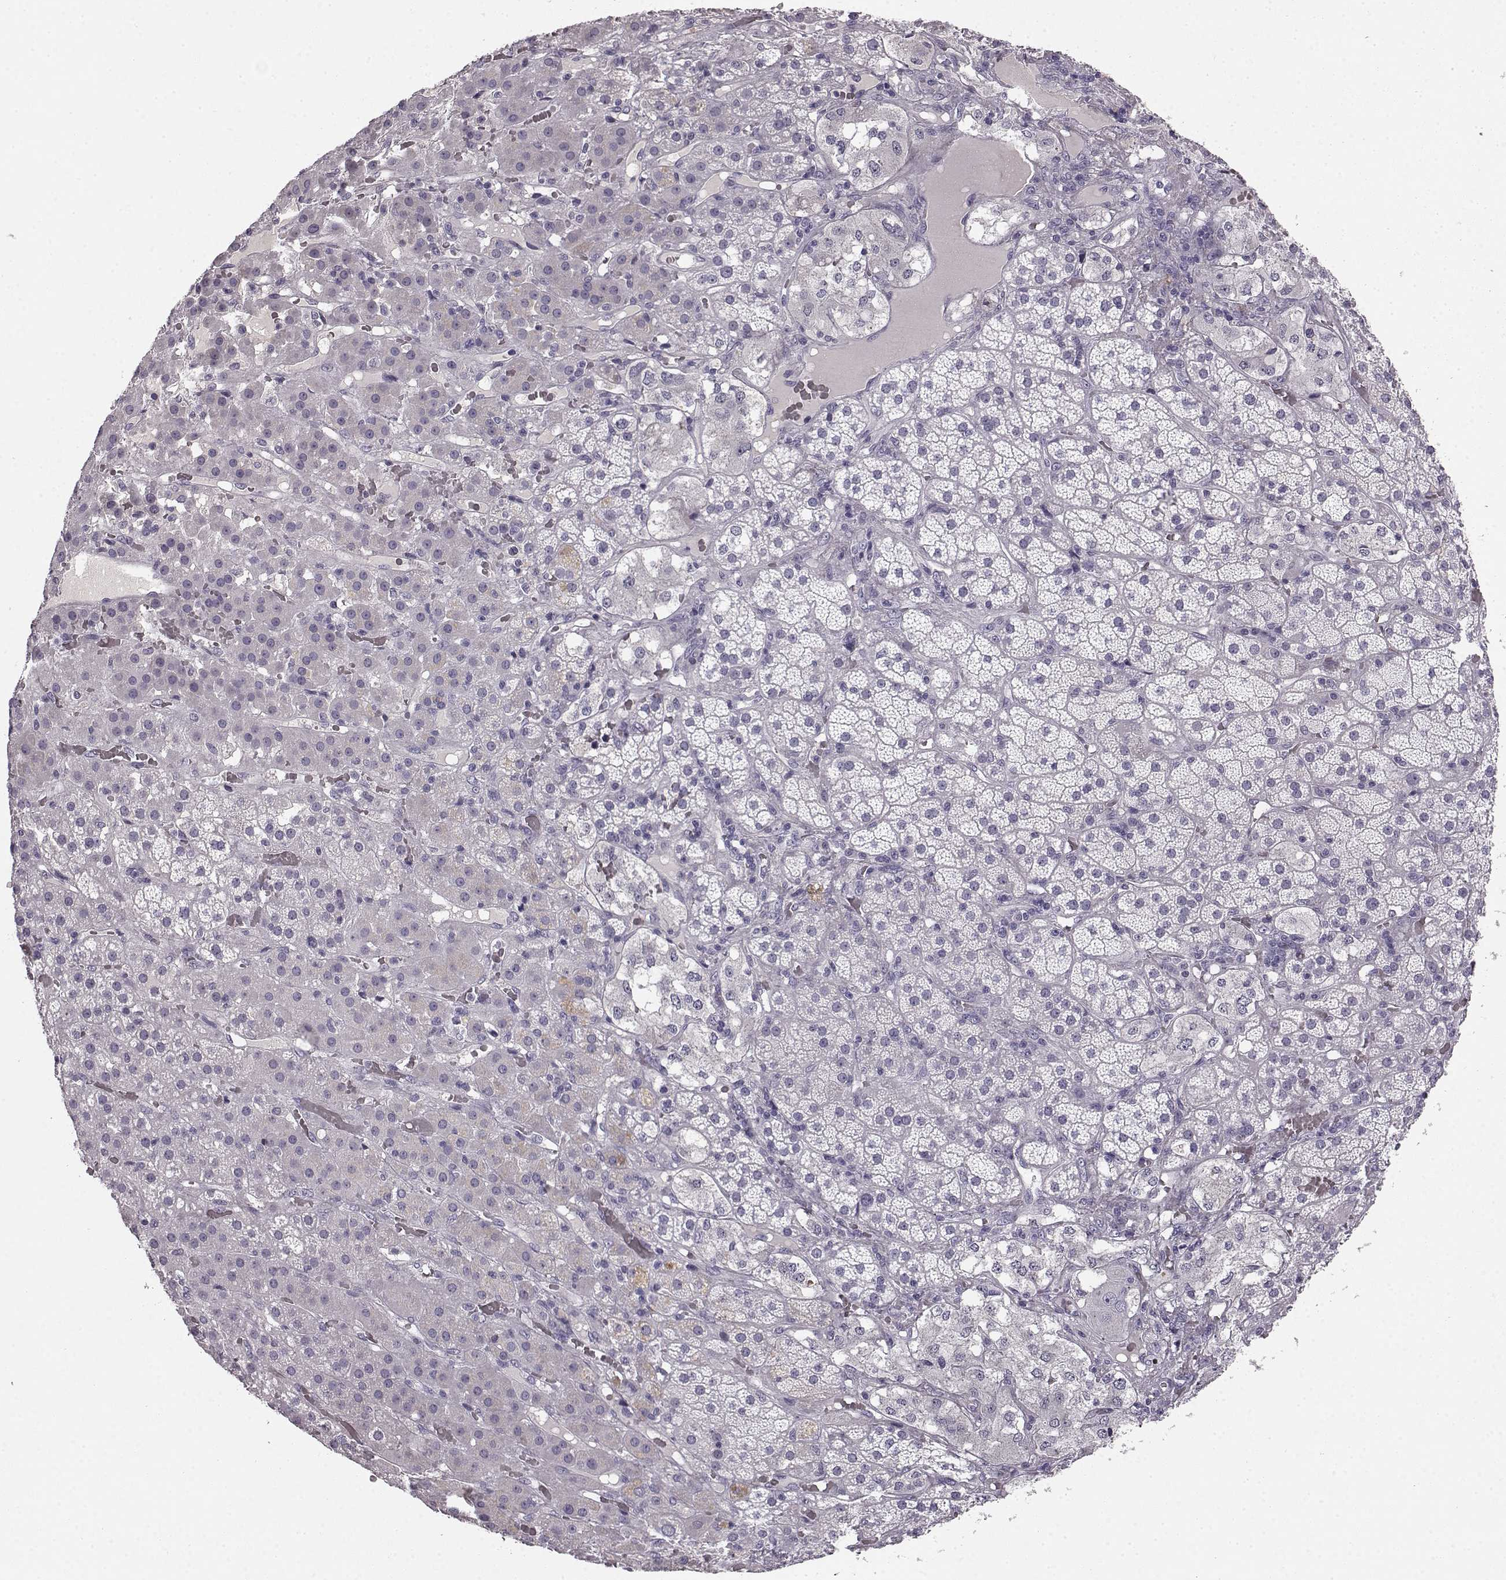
{"staining": {"intensity": "negative", "quantity": "none", "location": "none"}, "tissue": "adrenal gland", "cell_type": "Glandular cells", "image_type": "normal", "snomed": [{"axis": "morphology", "description": "Normal tissue, NOS"}, {"axis": "topography", "description": "Adrenal gland"}], "caption": "Immunohistochemistry (IHC) histopathology image of normal adrenal gland: adrenal gland stained with DAB exhibits no significant protein expression in glandular cells. The staining is performed using DAB (3,3'-diaminobenzidine) brown chromogen with nuclei counter-stained in using hematoxylin.", "gene": "KRT81", "patient": {"sex": "male", "age": 57}}